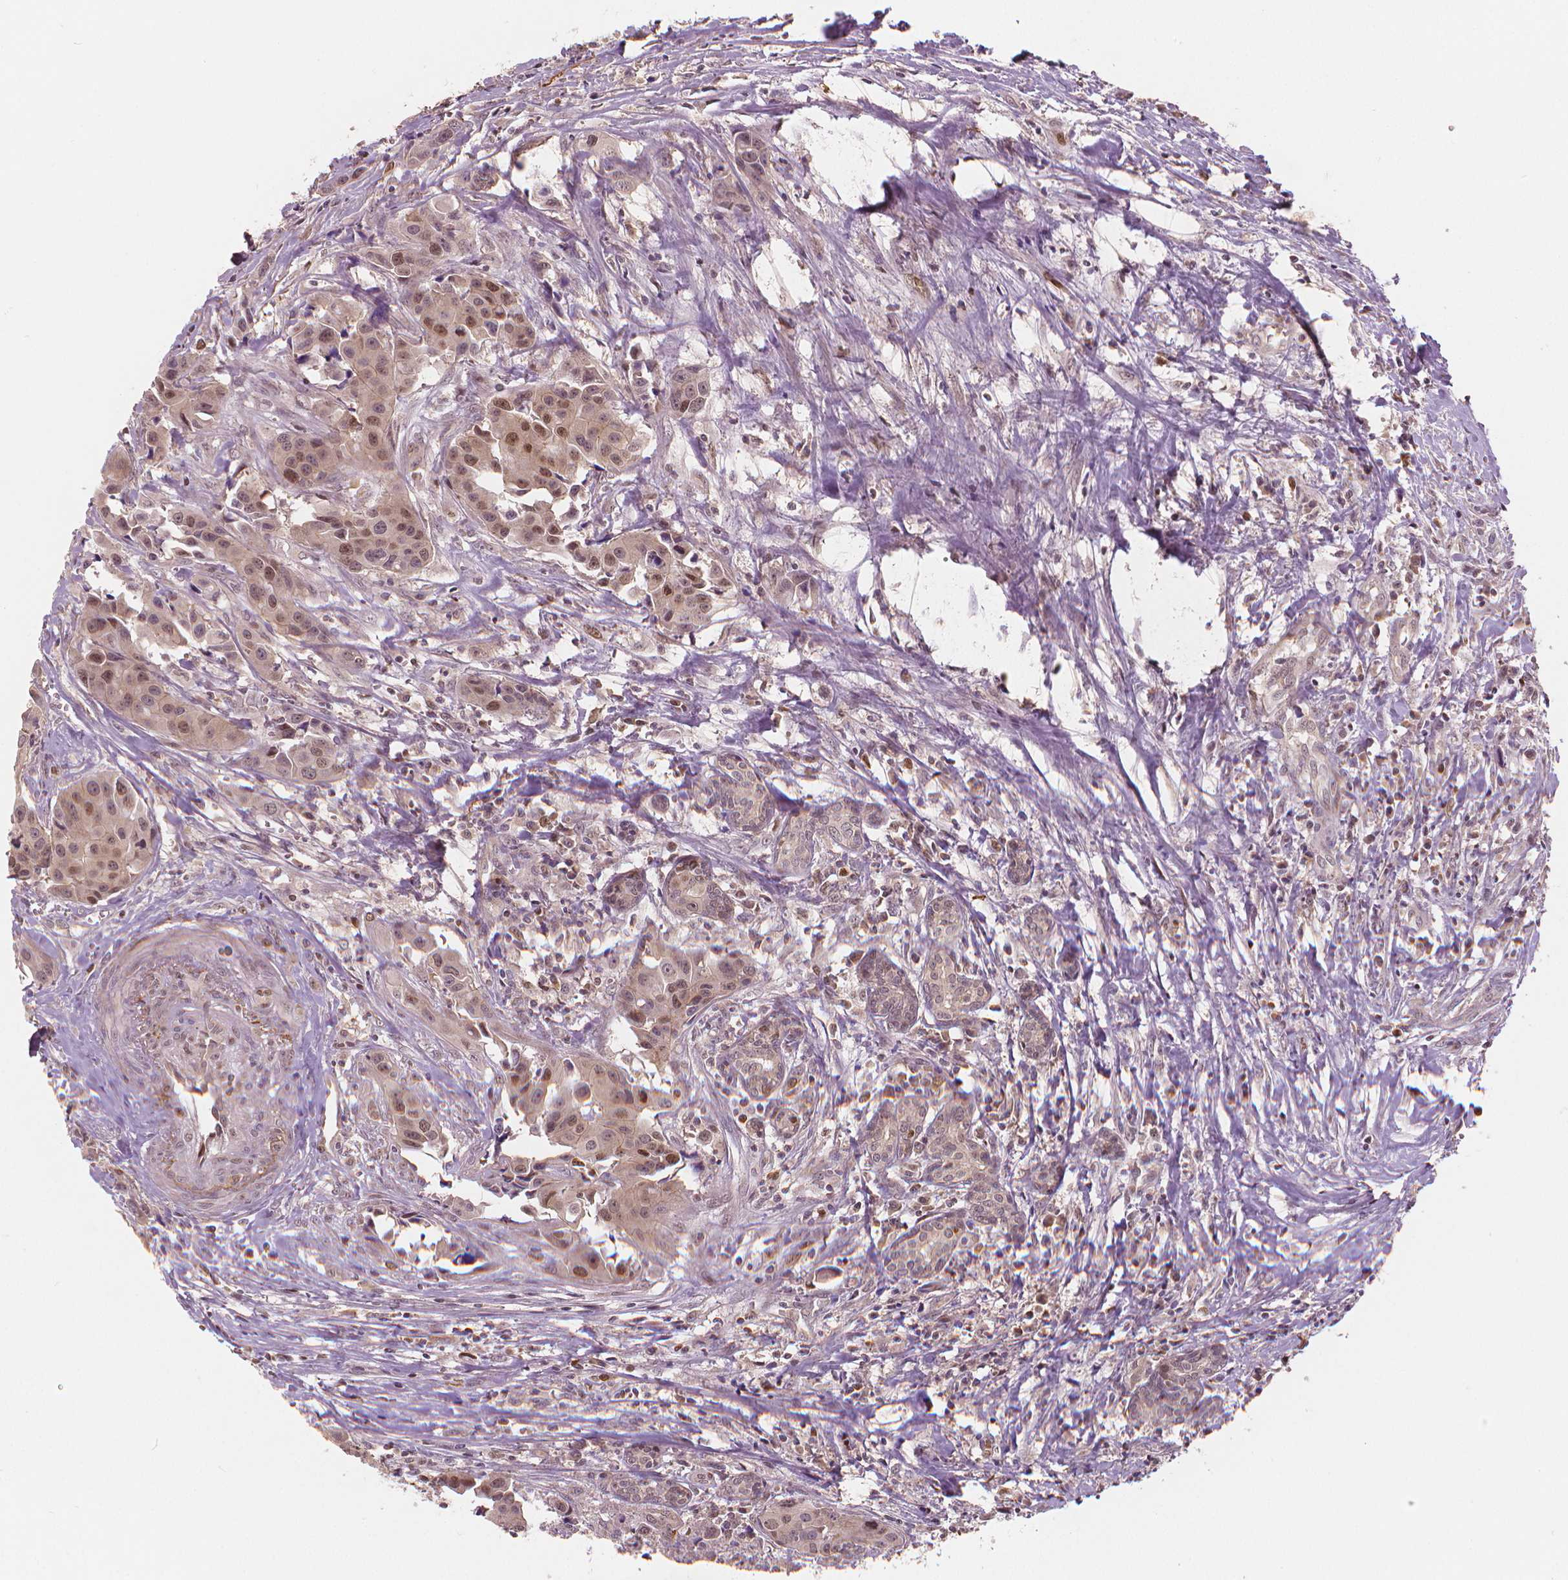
{"staining": {"intensity": "moderate", "quantity": "25%-75%", "location": "nuclear"}, "tissue": "head and neck cancer", "cell_type": "Tumor cells", "image_type": "cancer", "snomed": [{"axis": "morphology", "description": "Adenocarcinoma, NOS"}, {"axis": "topography", "description": "Head-Neck"}], "caption": "A high-resolution micrograph shows IHC staining of head and neck adenocarcinoma, which displays moderate nuclear expression in approximately 25%-75% of tumor cells.", "gene": "NSD2", "patient": {"sex": "male", "age": 76}}